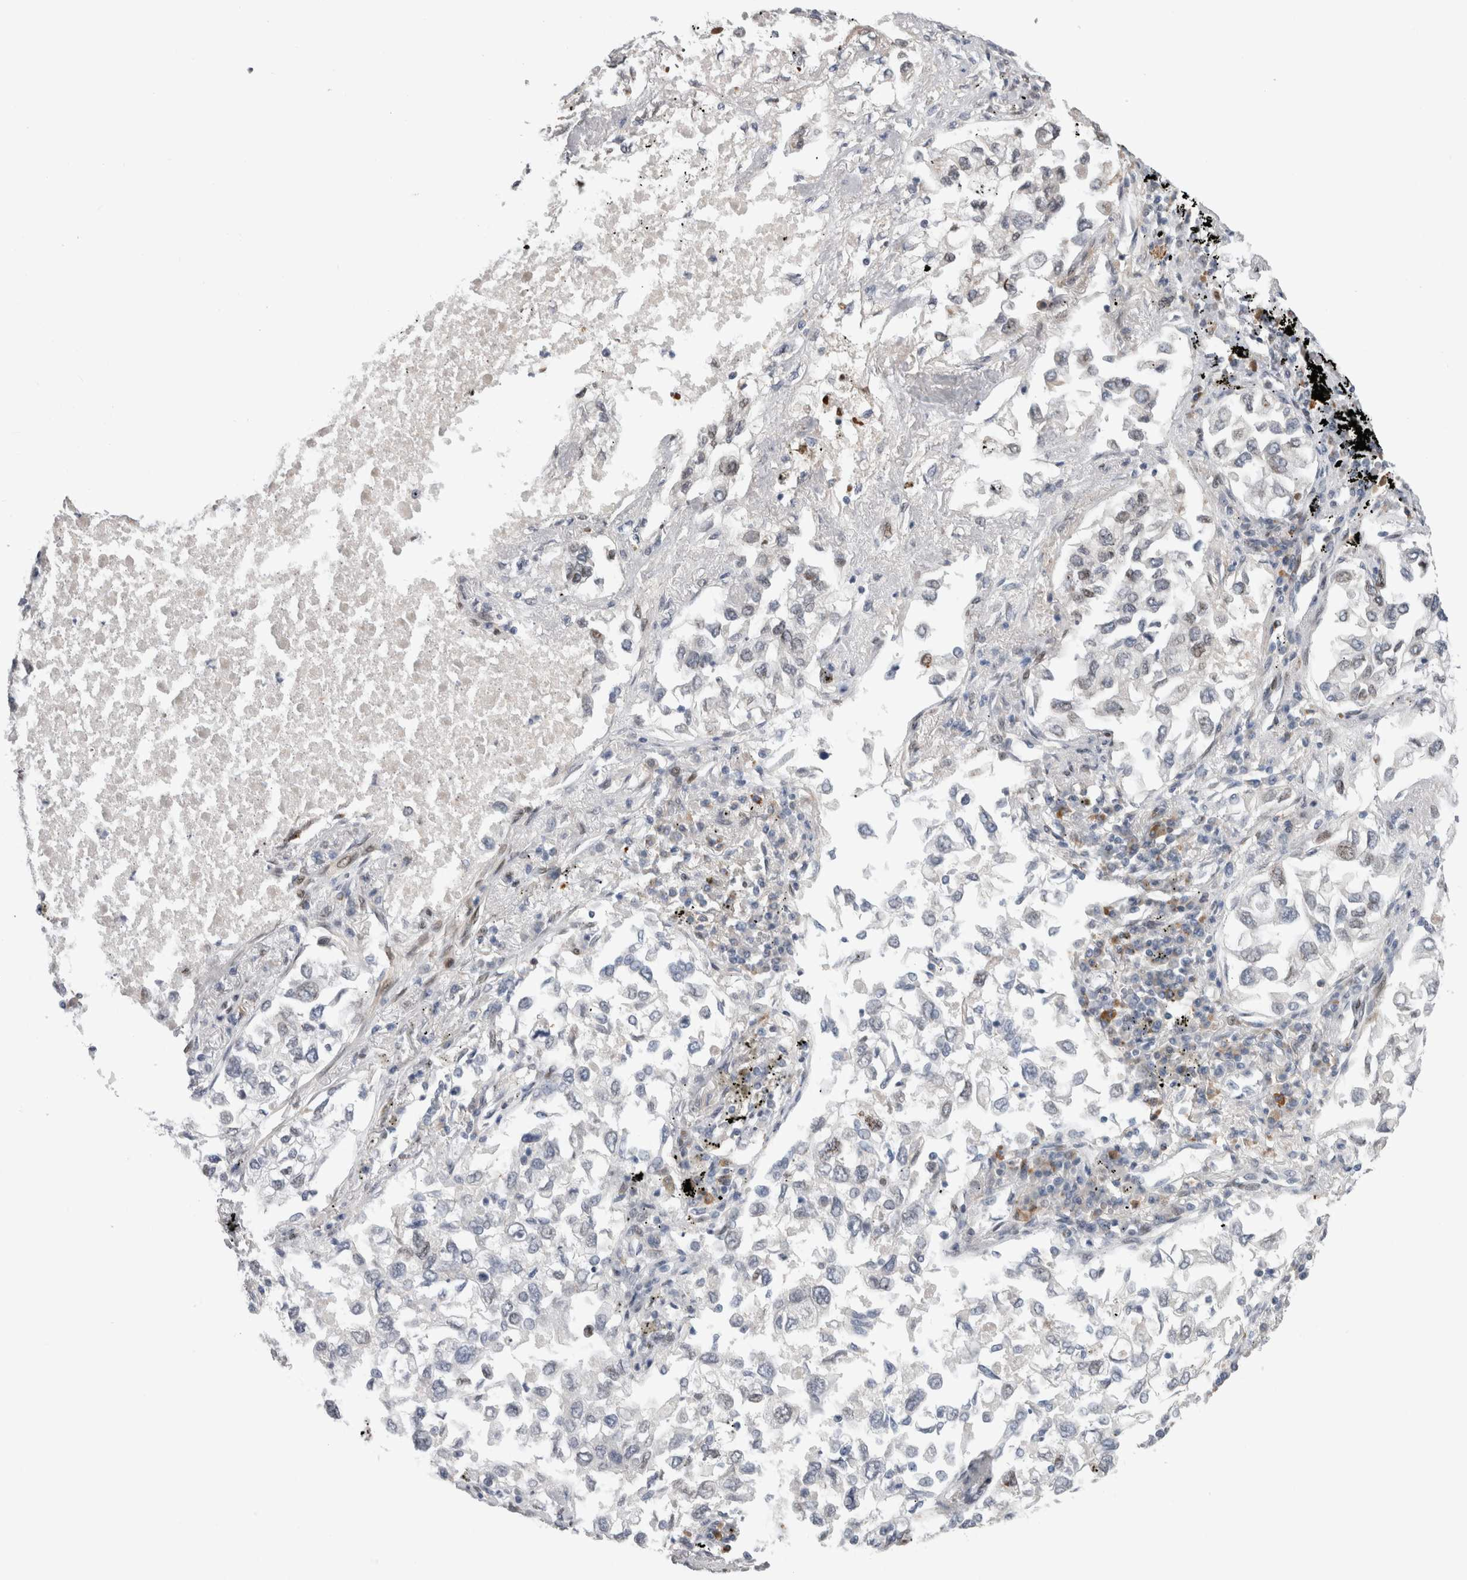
{"staining": {"intensity": "negative", "quantity": "none", "location": "none"}, "tissue": "lung cancer", "cell_type": "Tumor cells", "image_type": "cancer", "snomed": [{"axis": "morphology", "description": "Inflammation, NOS"}, {"axis": "morphology", "description": "Adenocarcinoma, NOS"}, {"axis": "topography", "description": "Lung"}], "caption": "DAB immunohistochemical staining of lung adenocarcinoma shows no significant expression in tumor cells.", "gene": "DMTN", "patient": {"sex": "male", "age": 63}}